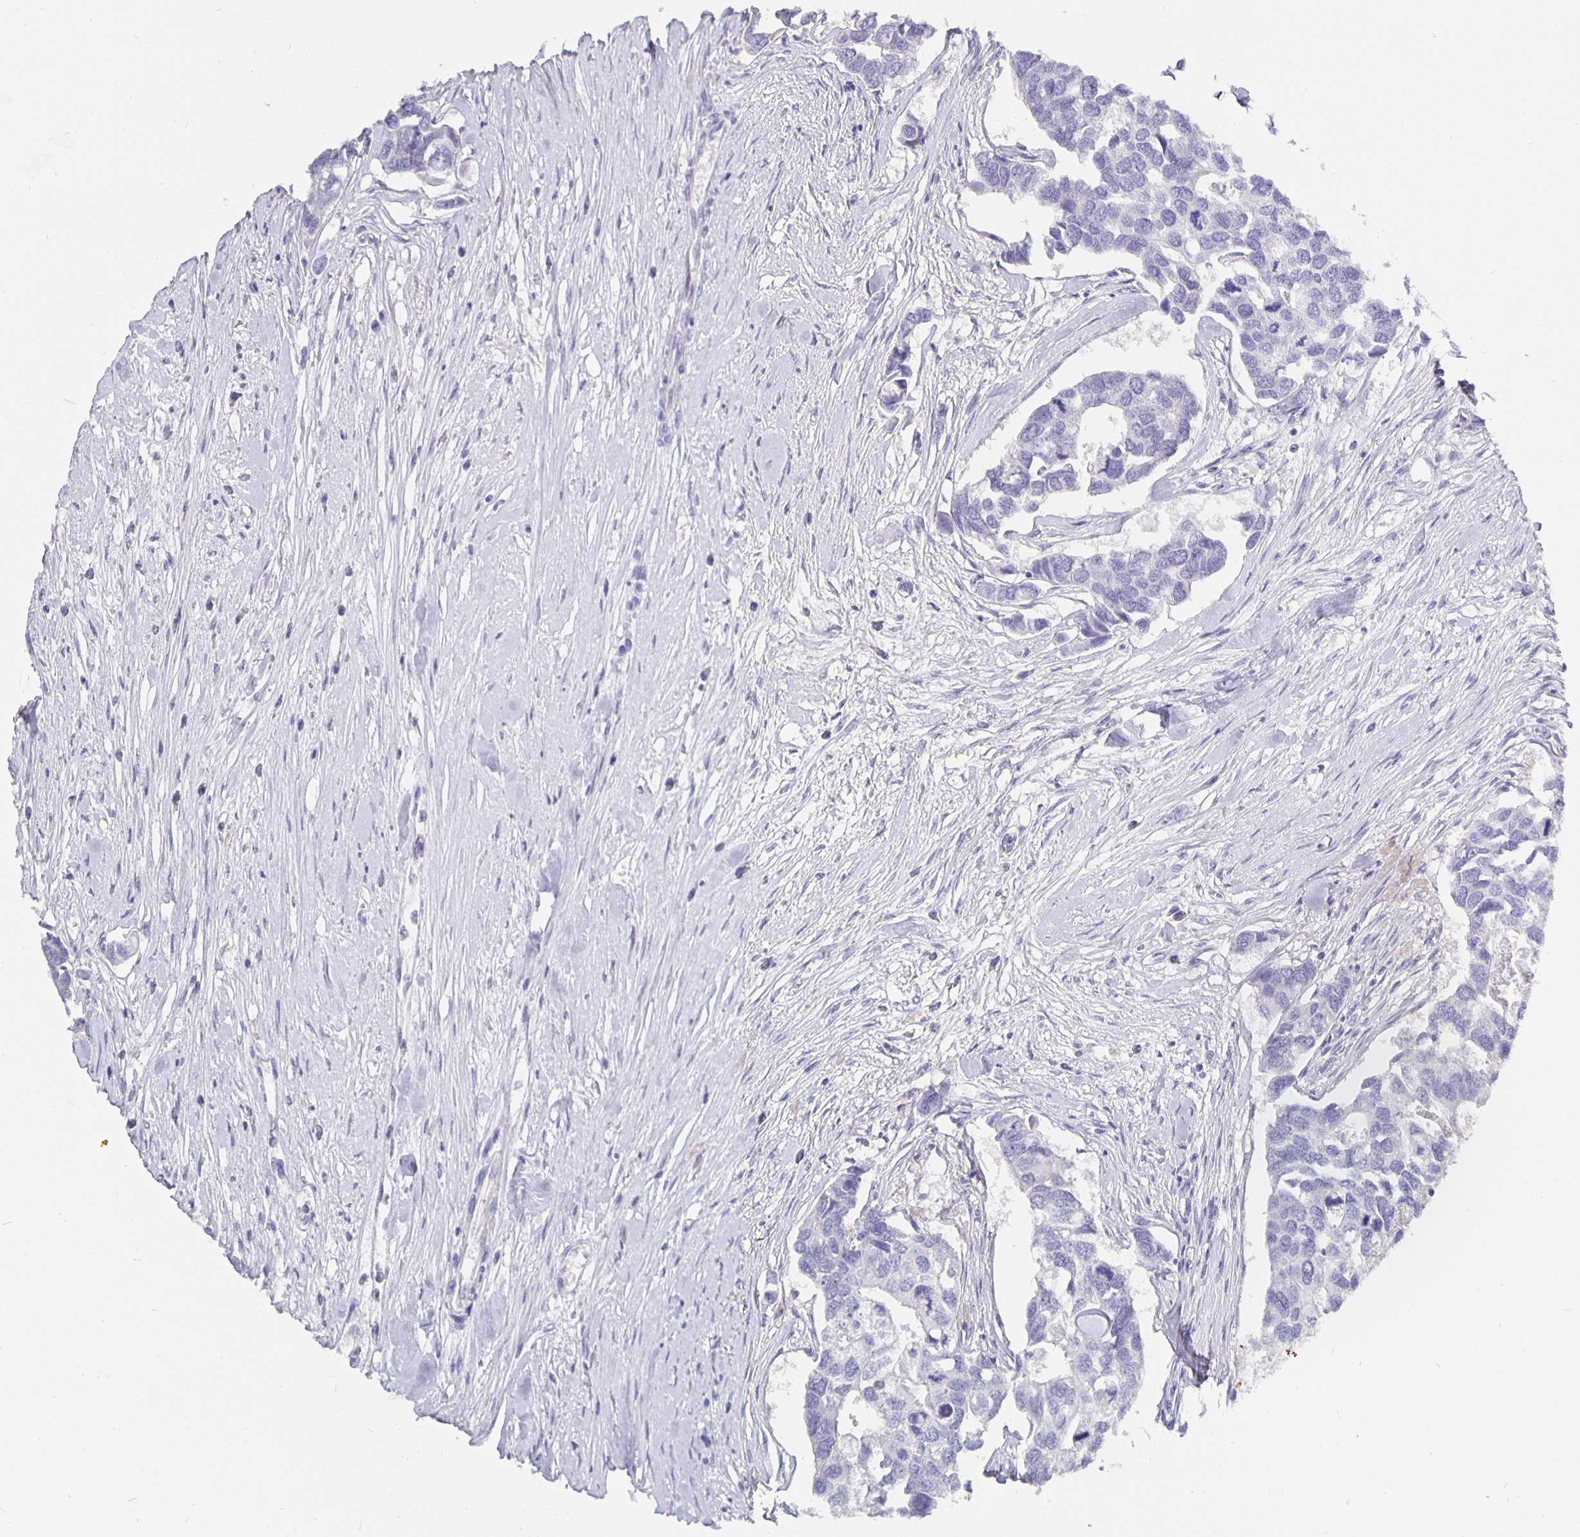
{"staining": {"intensity": "negative", "quantity": "none", "location": "none"}, "tissue": "breast cancer", "cell_type": "Tumor cells", "image_type": "cancer", "snomed": [{"axis": "morphology", "description": "Duct carcinoma"}, {"axis": "topography", "description": "Breast"}], "caption": "High magnification brightfield microscopy of infiltrating ductal carcinoma (breast) stained with DAB (3,3'-diaminobenzidine) (brown) and counterstained with hematoxylin (blue): tumor cells show no significant staining.", "gene": "CFAP74", "patient": {"sex": "female", "age": 83}}